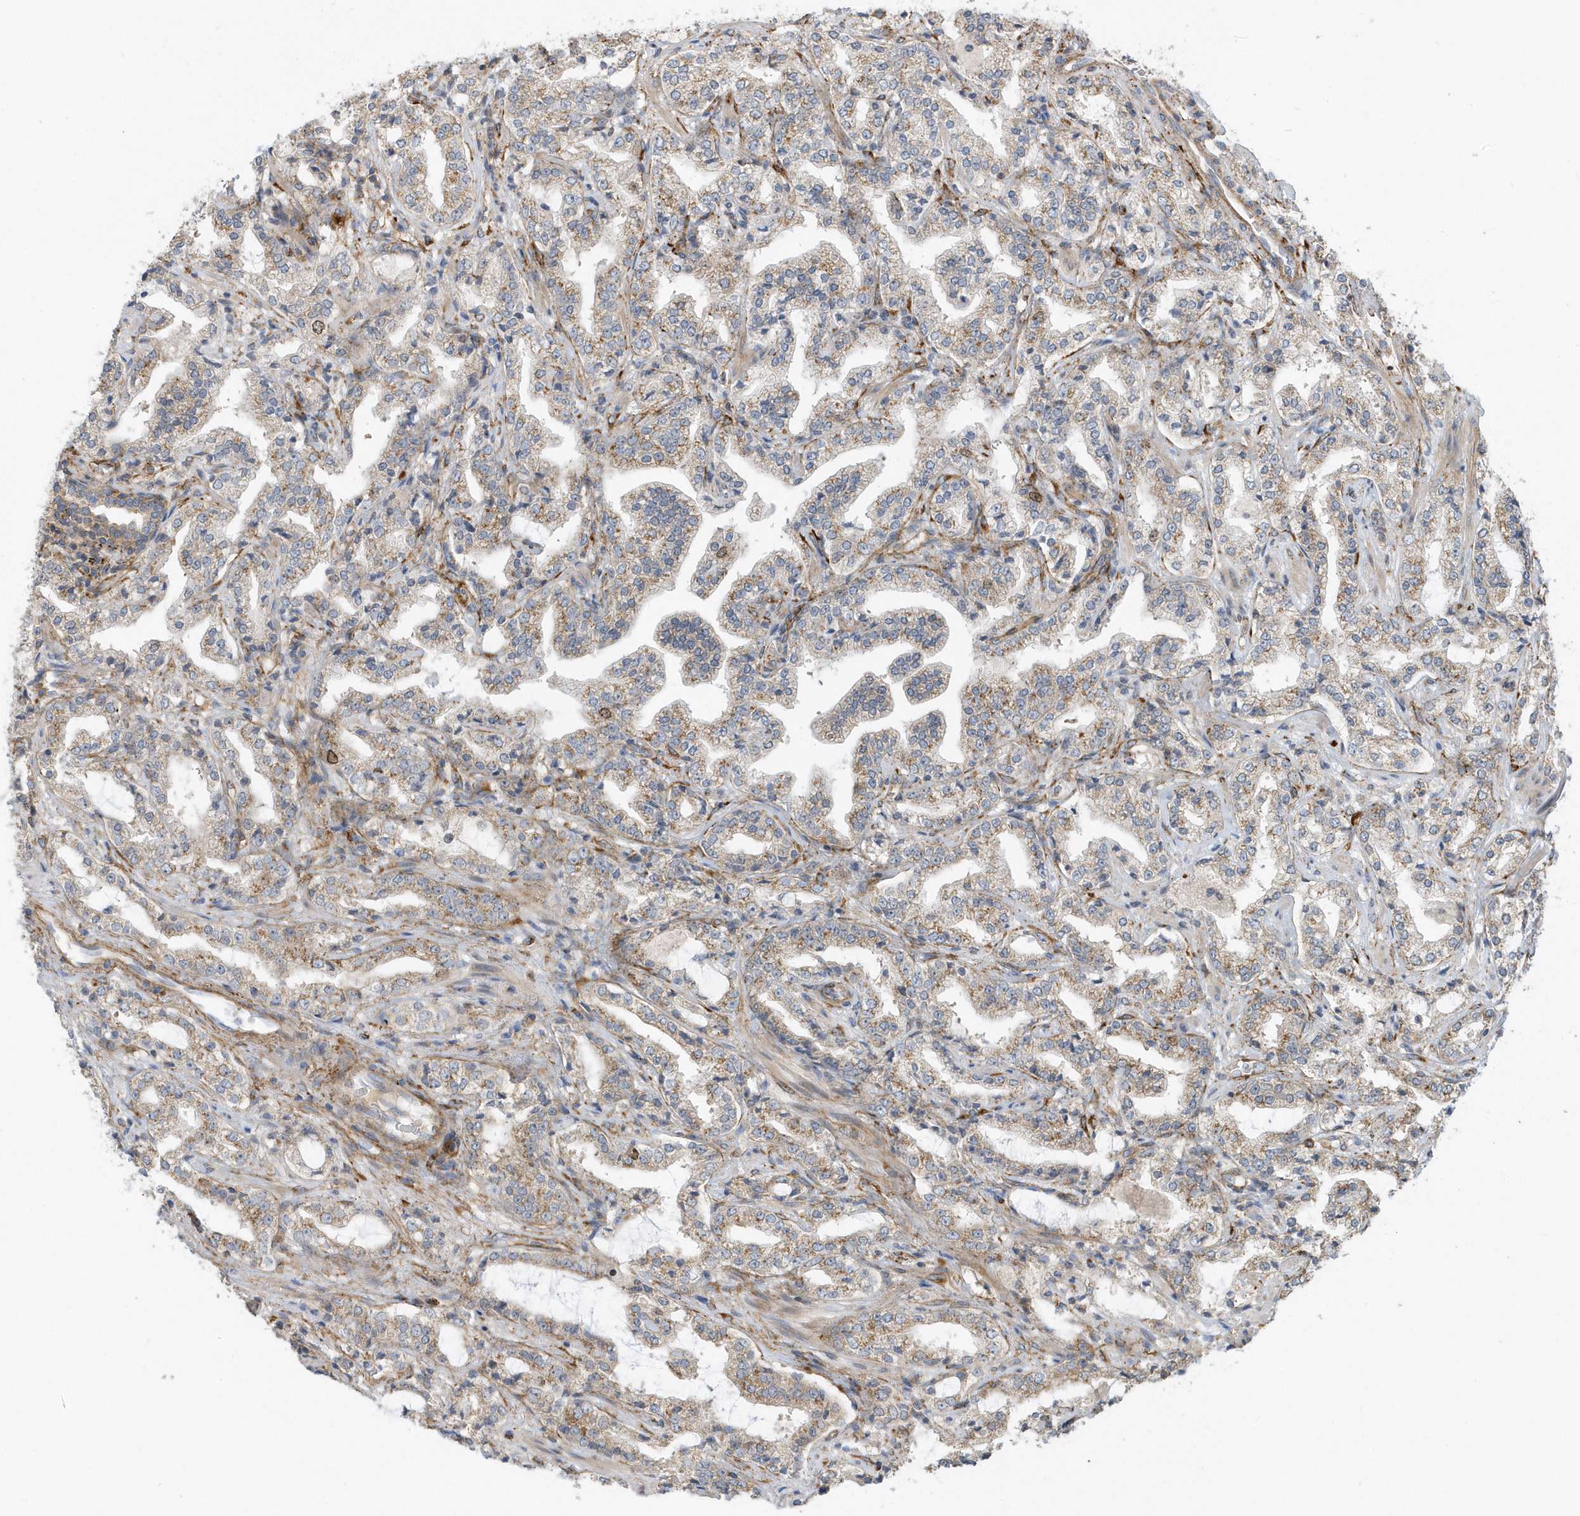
{"staining": {"intensity": "weak", "quantity": "25%-75%", "location": "cytoplasmic/membranous"}, "tissue": "prostate cancer", "cell_type": "Tumor cells", "image_type": "cancer", "snomed": [{"axis": "morphology", "description": "Adenocarcinoma, High grade"}, {"axis": "topography", "description": "Prostate"}], "caption": "IHC staining of prostate high-grade adenocarcinoma, which demonstrates low levels of weak cytoplasmic/membranous staining in approximately 25%-75% of tumor cells indicating weak cytoplasmic/membranous protein positivity. The staining was performed using DAB (3,3'-diaminobenzidine) (brown) for protein detection and nuclei were counterstained in hematoxylin (blue).", "gene": "HRH4", "patient": {"sex": "male", "age": 64}}